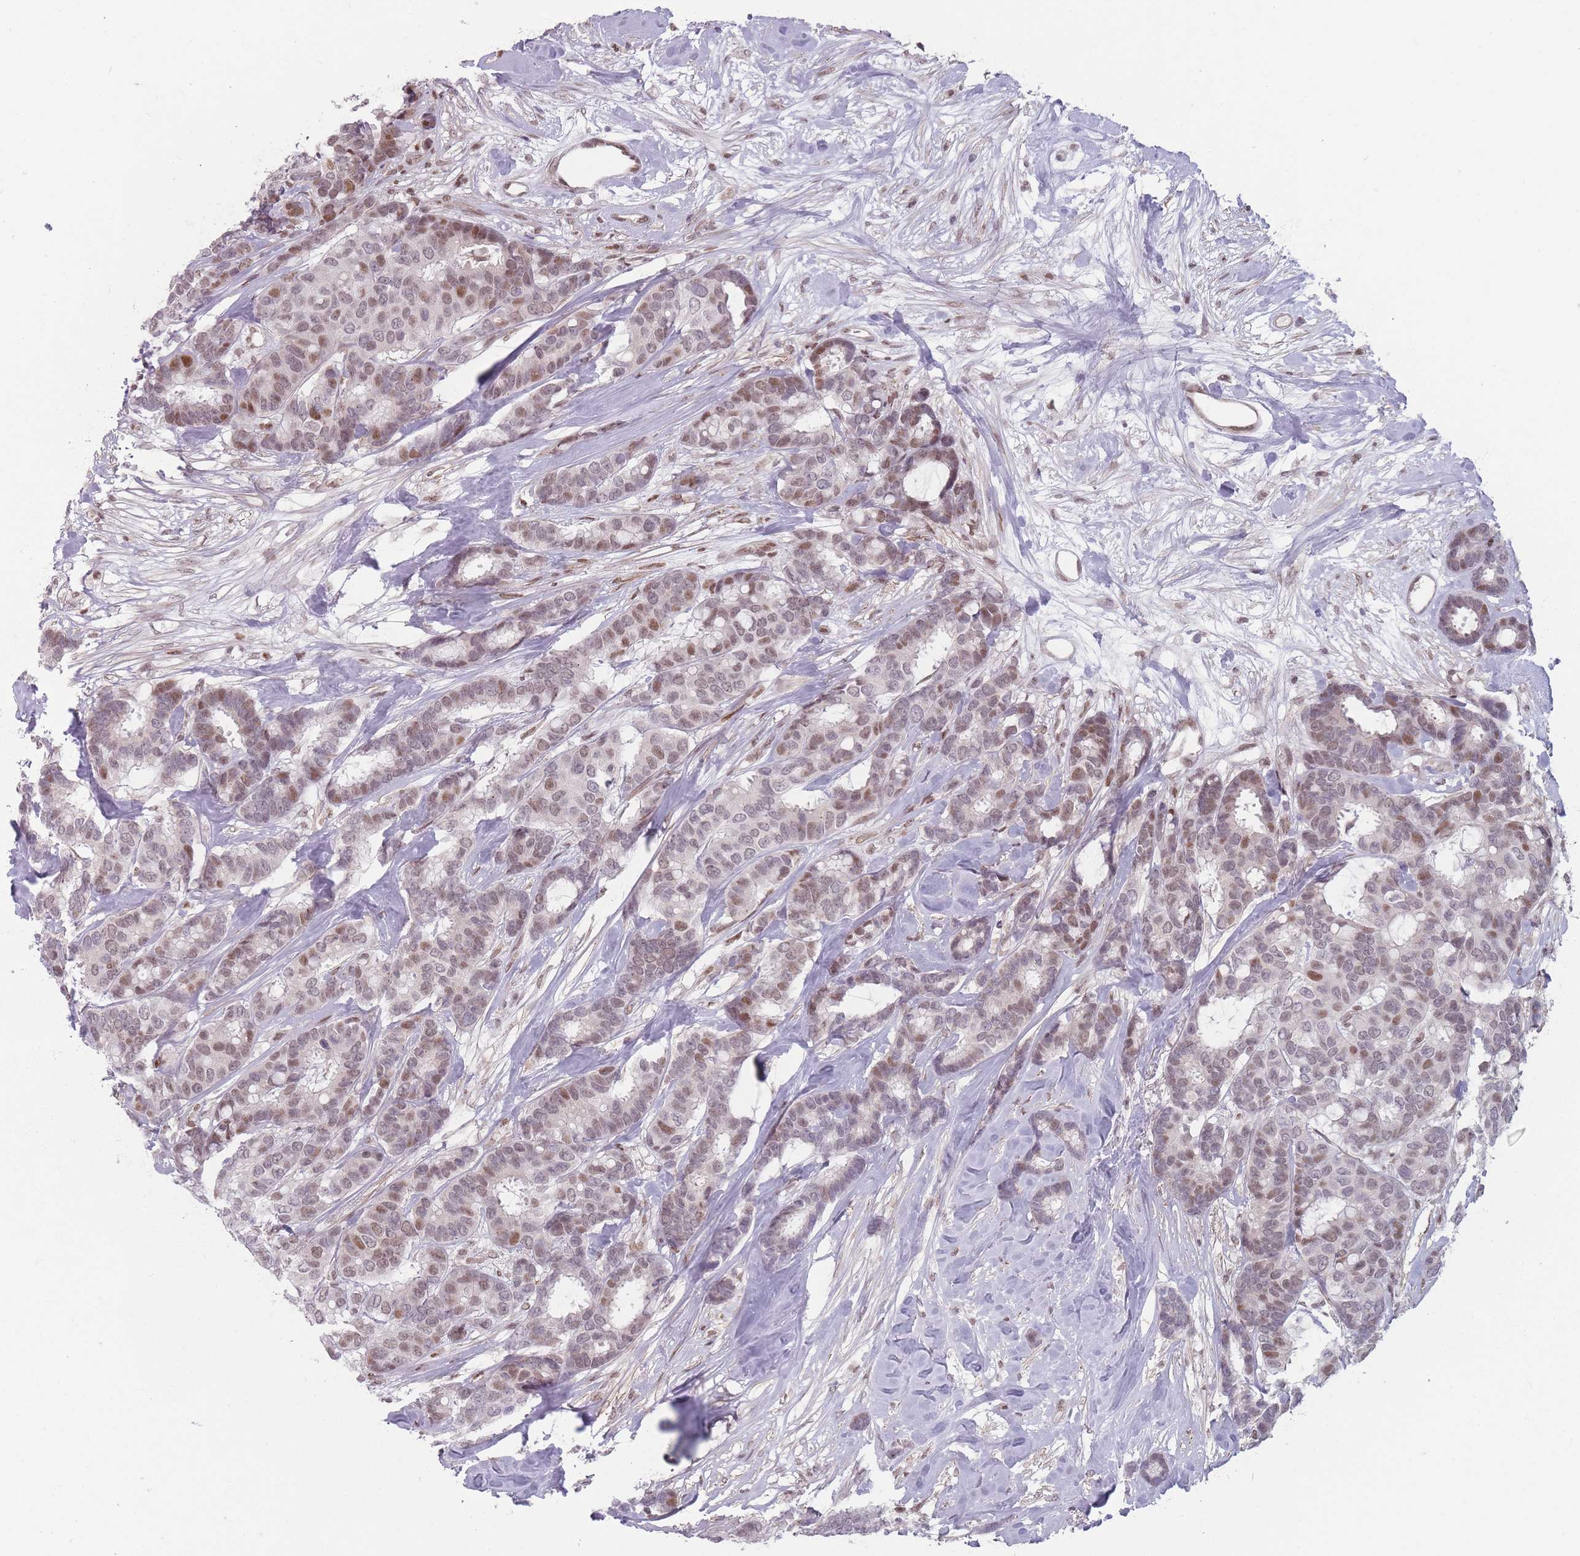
{"staining": {"intensity": "moderate", "quantity": ">75%", "location": "nuclear"}, "tissue": "breast cancer", "cell_type": "Tumor cells", "image_type": "cancer", "snomed": [{"axis": "morphology", "description": "Duct carcinoma"}, {"axis": "topography", "description": "Breast"}], "caption": "This image reveals immunohistochemistry (IHC) staining of human breast infiltrating ductal carcinoma, with medium moderate nuclear positivity in approximately >75% of tumor cells.", "gene": "SH3BGRL2", "patient": {"sex": "female", "age": 87}}